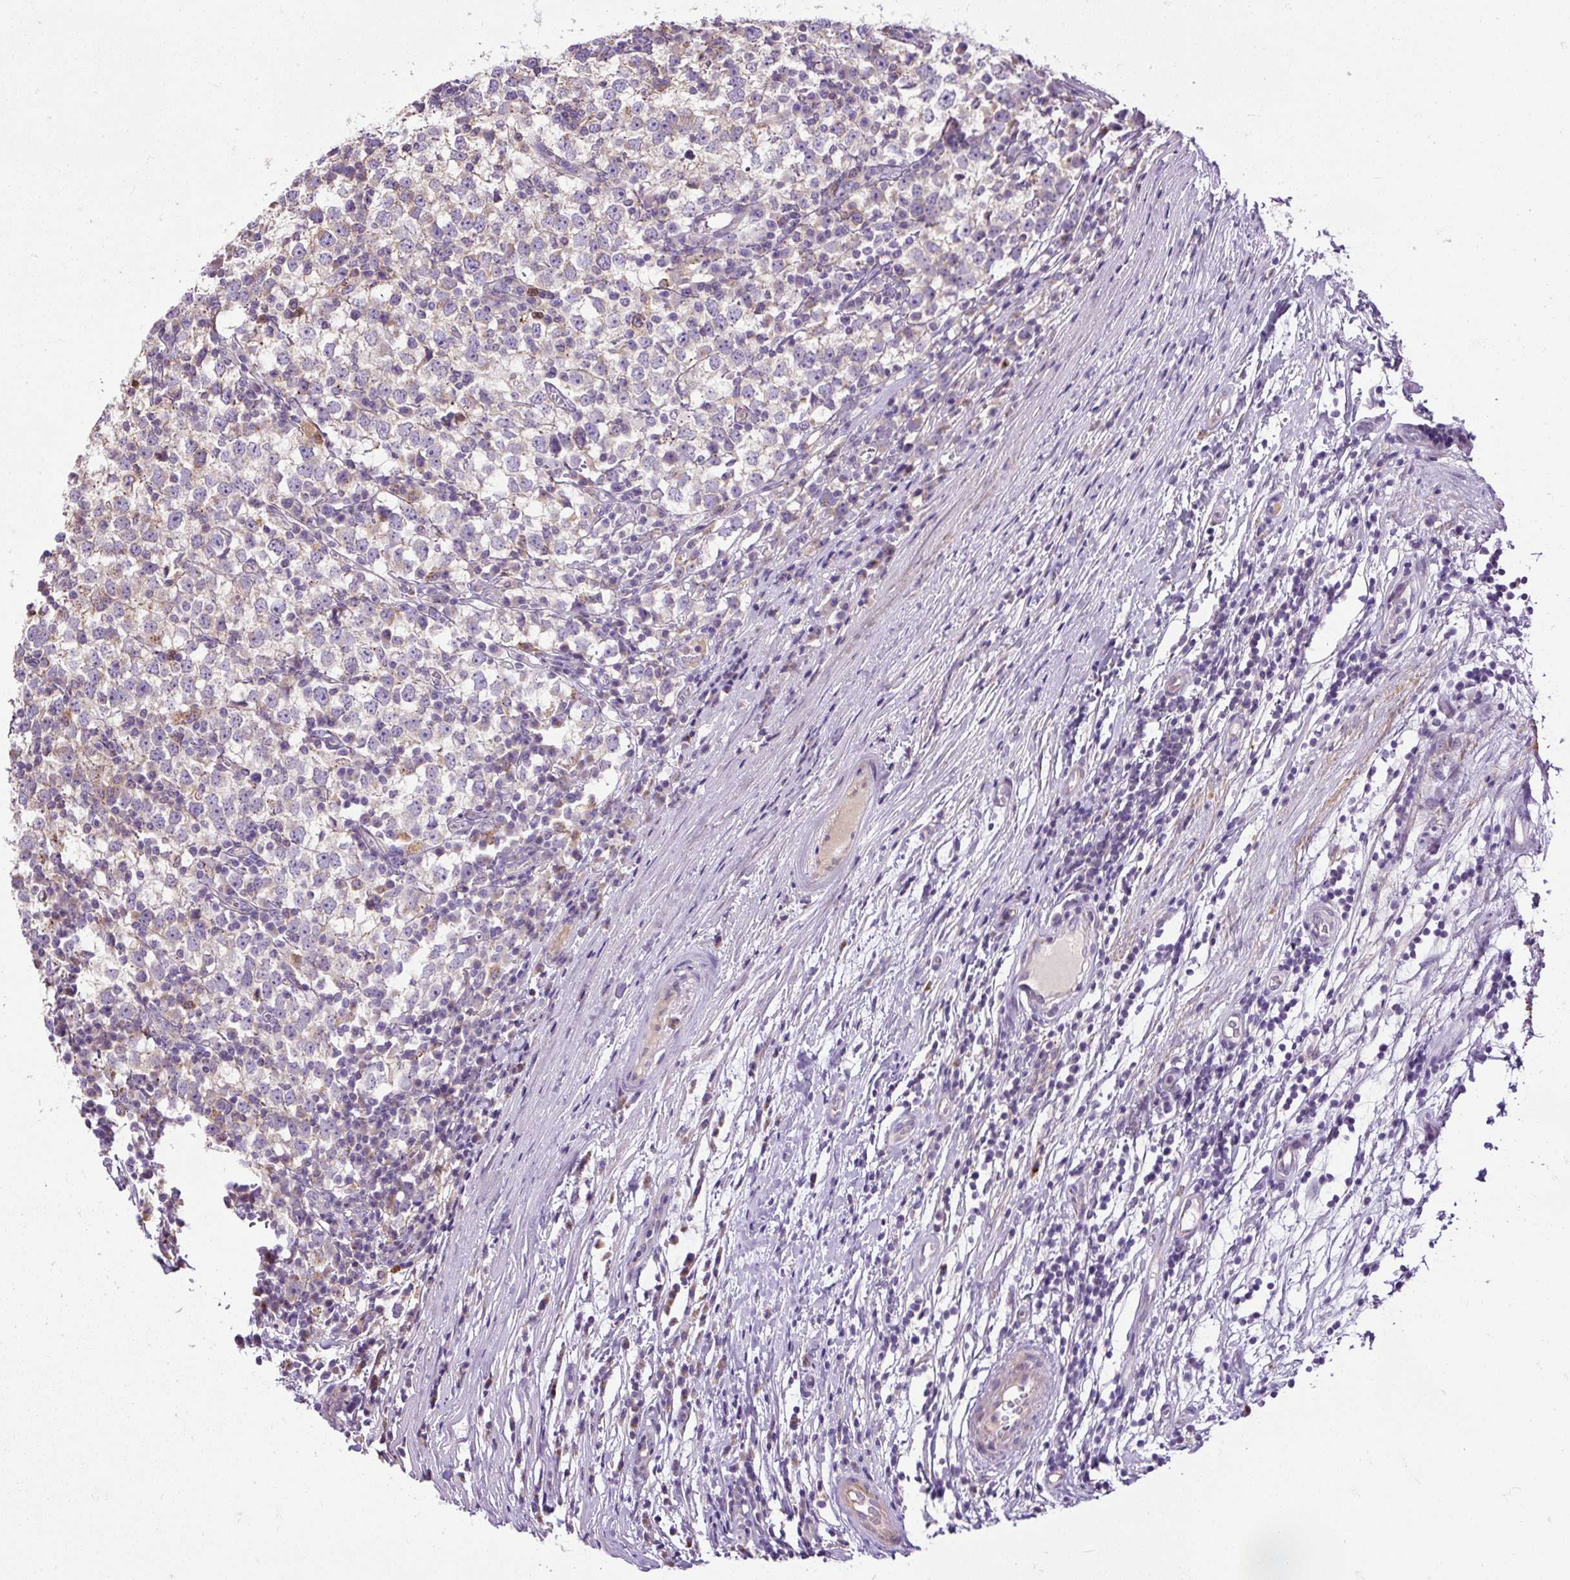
{"staining": {"intensity": "negative", "quantity": "none", "location": "none"}, "tissue": "testis cancer", "cell_type": "Tumor cells", "image_type": "cancer", "snomed": [{"axis": "morphology", "description": "Seminoma, NOS"}, {"axis": "topography", "description": "Testis"}], "caption": "High magnification brightfield microscopy of seminoma (testis) stained with DAB (3,3'-diaminobenzidine) (brown) and counterstained with hematoxylin (blue): tumor cells show no significant staining.", "gene": "CFAP47", "patient": {"sex": "male", "age": 65}}